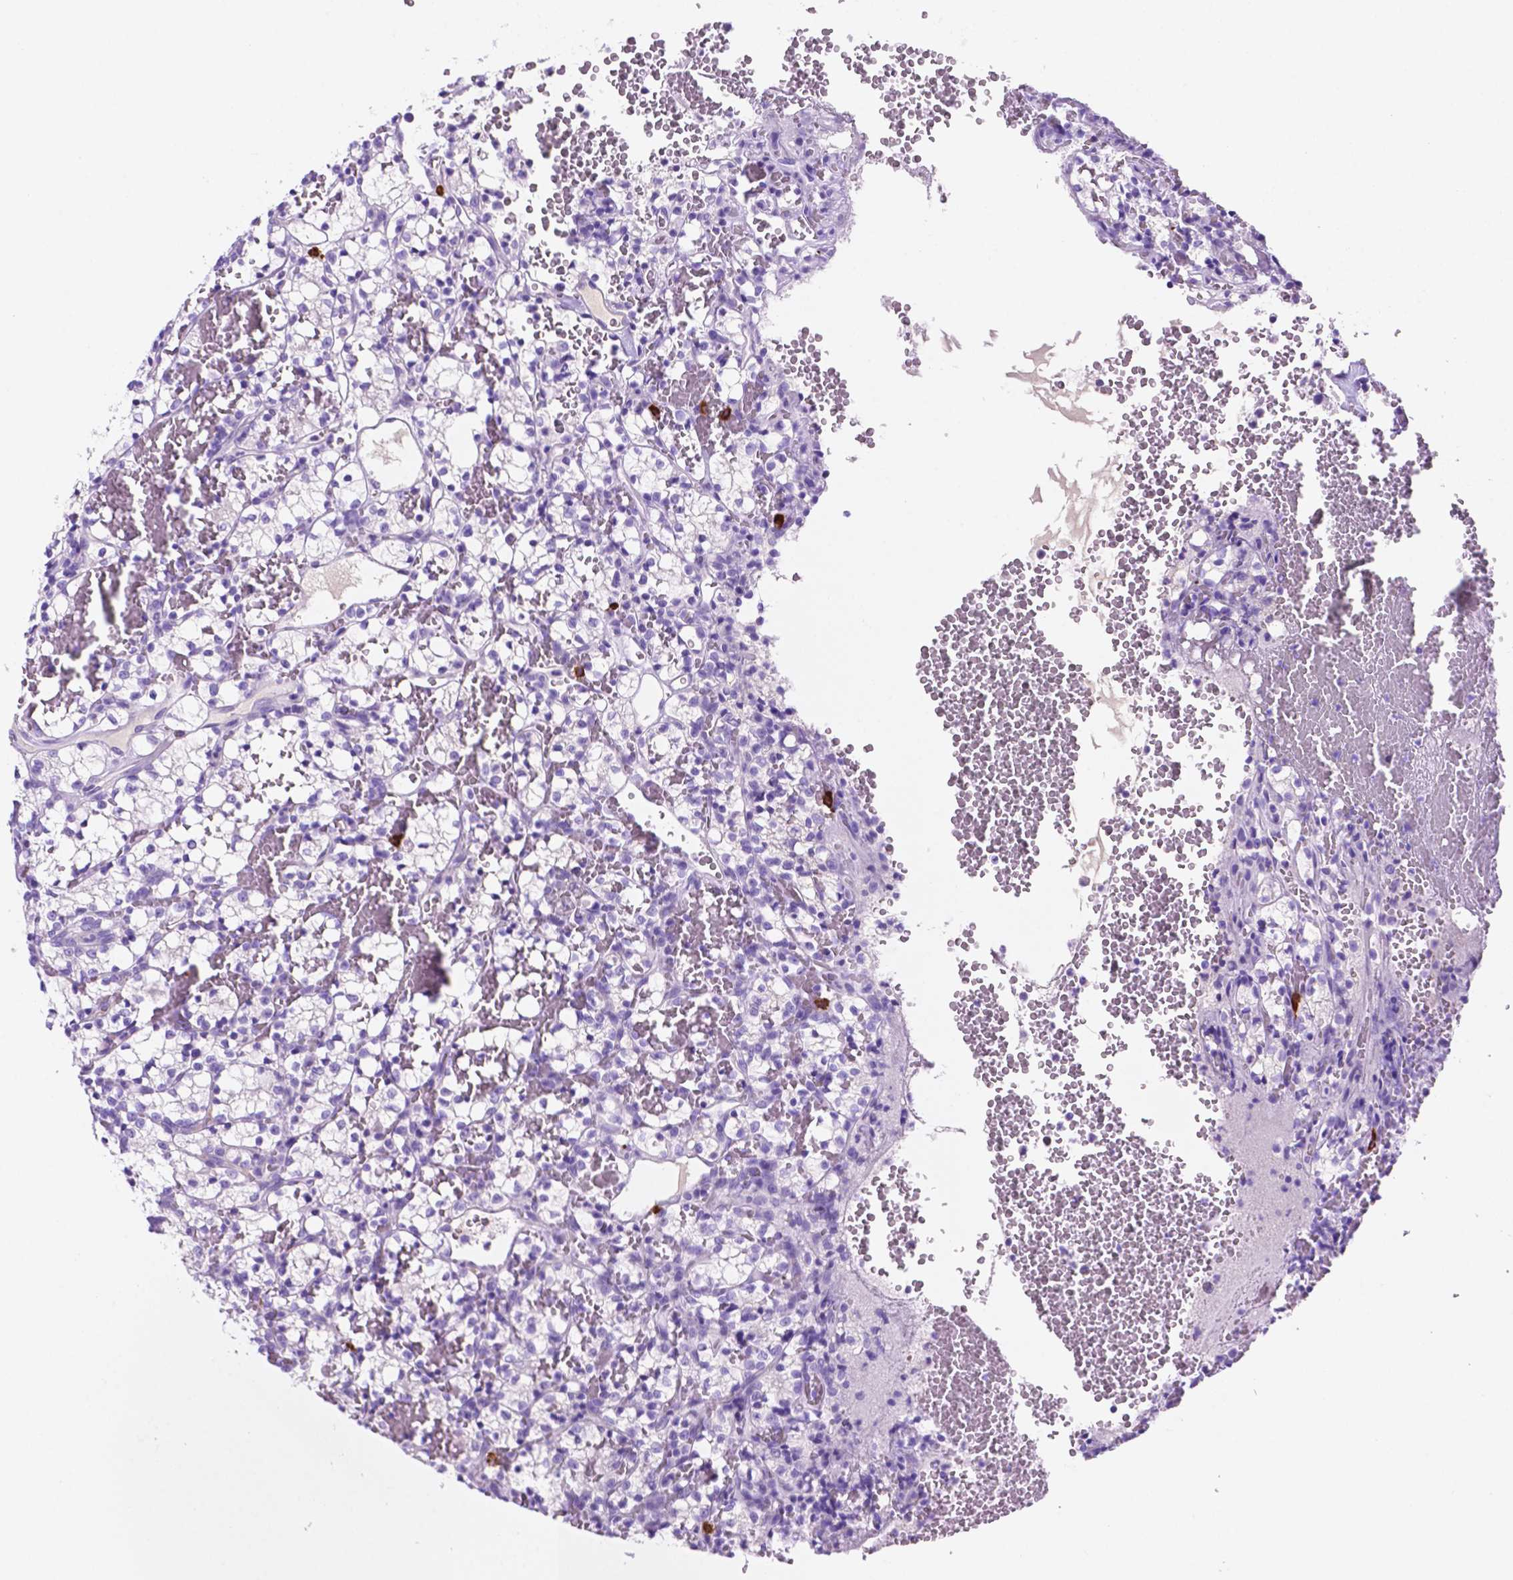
{"staining": {"intensity": "negative", "quantity": "none", "location": "none"}, "tissue": "renal cancer", "cell_type": "Tumor cells", "image_type": "cancer", "snomed": [{"axis": "morphology", "description": "Adenocarcinoma, NOS"}, {"axis": "topography", "description": "Kidney"}], "caption": "Tumor cells show no significant protein staining in adenocarcinoma (renal).", "gene": "FOXB2", "patient": {"sex": "female", "age": 69}}